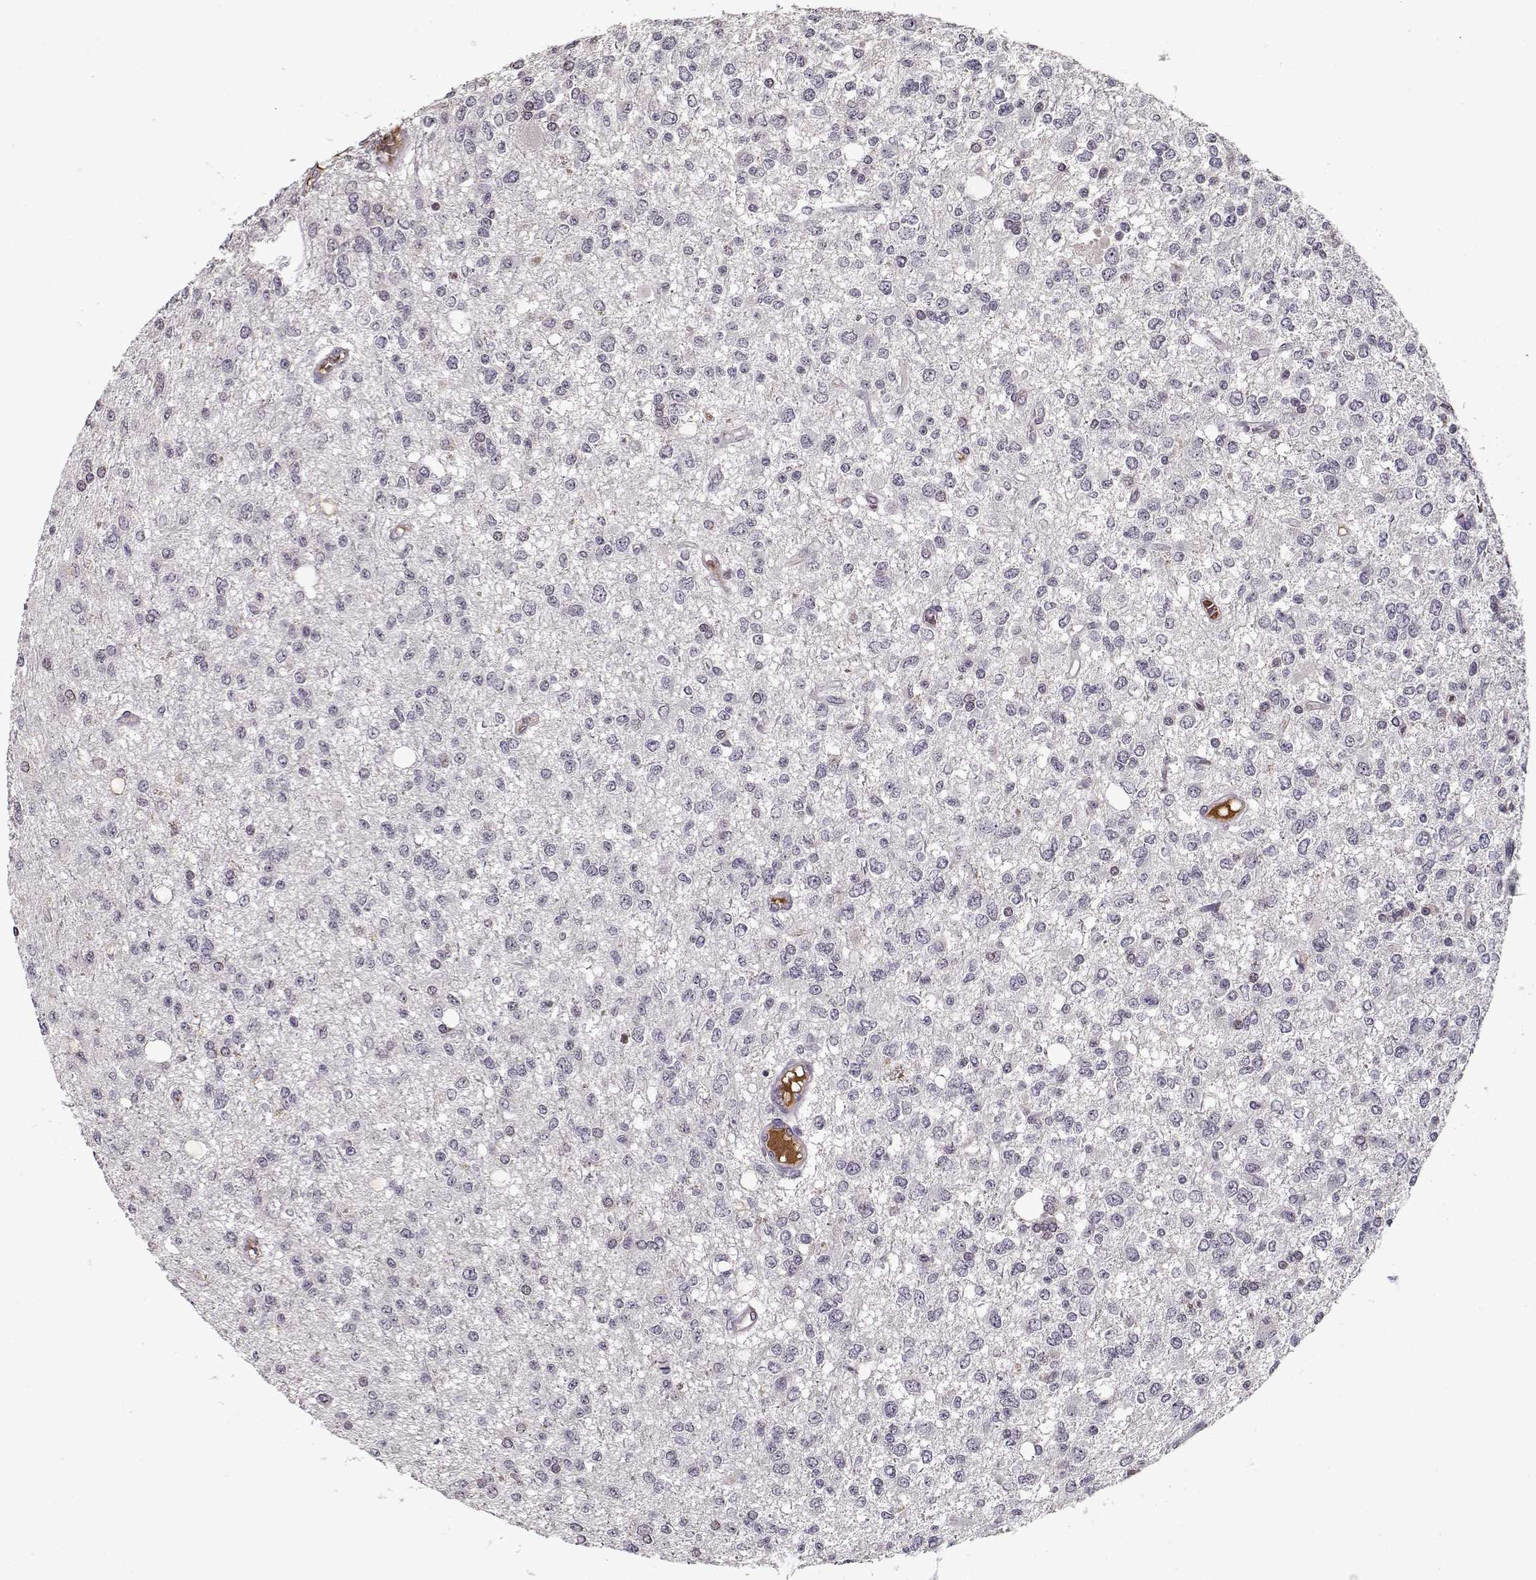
{"staining": {"intensity": "negative", "quantity": "none", "location": "none"}, "tissue": "glioma", "cell_type": "Tumor cells", "image_type": "cancer", "snomed": [{"axis": "morphology", "description": "Glioma, malignant, Low grade"}, {"axis": "topography", "description": "Brain"}], "caption": "Tumor cells are negative for brown protein staining in malignant glioma (low-grade).", "gene": "AFM", "patient": {"sex": "male", "age": 67}}